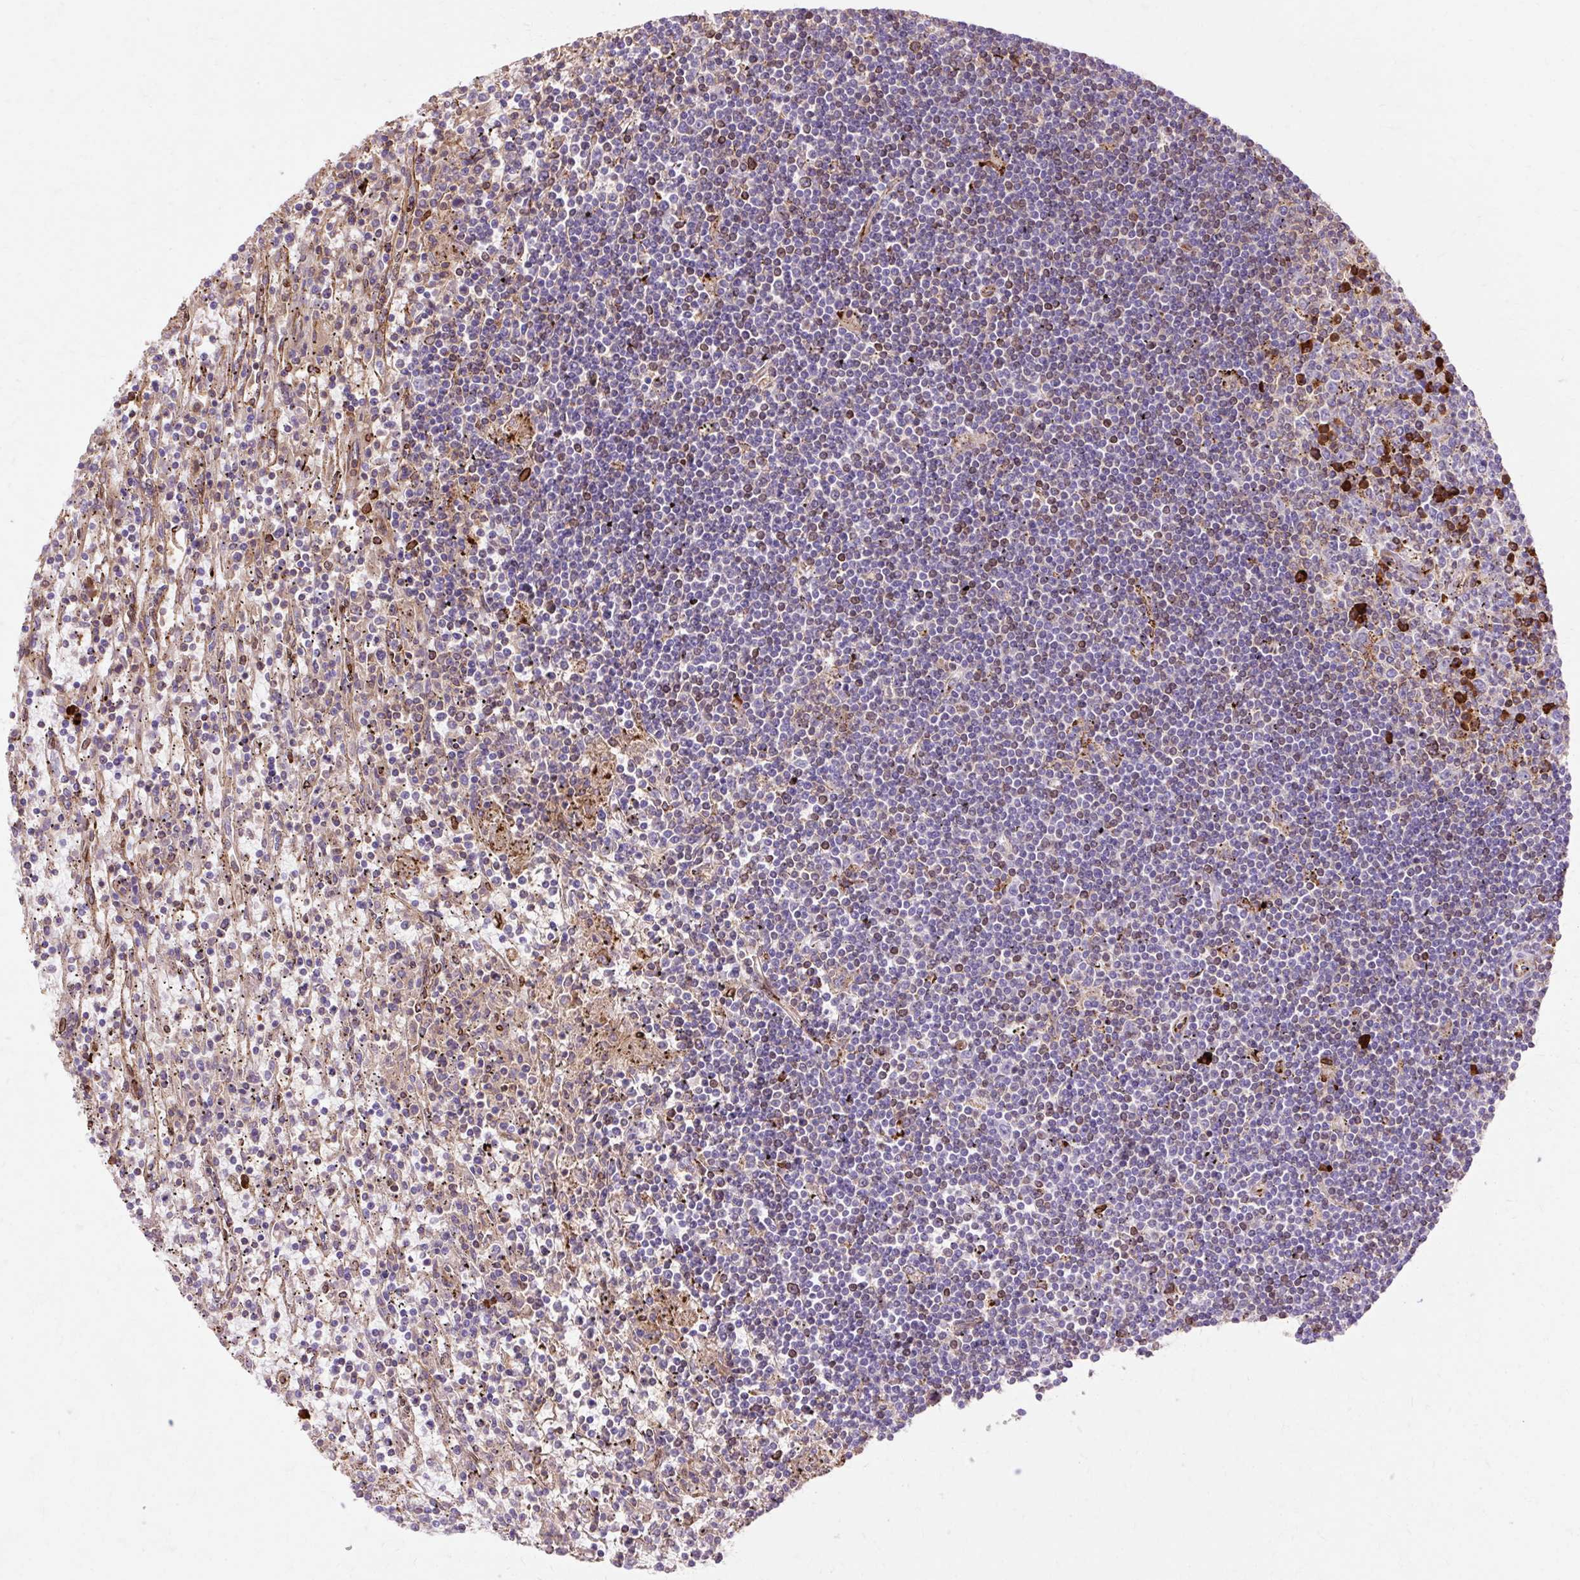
{"staining": {"intensity": "negative", "quantity": "none", "location": "none"}, "tissue": "lymphoma", "cell_type": "Tumor cells", "image_type": "cancer", "snomed": [{"axis": "morphology", "description": "Malignant lymphoma, non-Hodgkin's type, Low grade"}, {"axis": "topography", "description": "Spleen"}], "caption": "IHC of human low-grade malignant lymphoma, non-Hodgkin's type demonstrates no expression in tumor cells.", "gene": "TBC1D2B", "patient": {"sex": "male", "age": 76}}